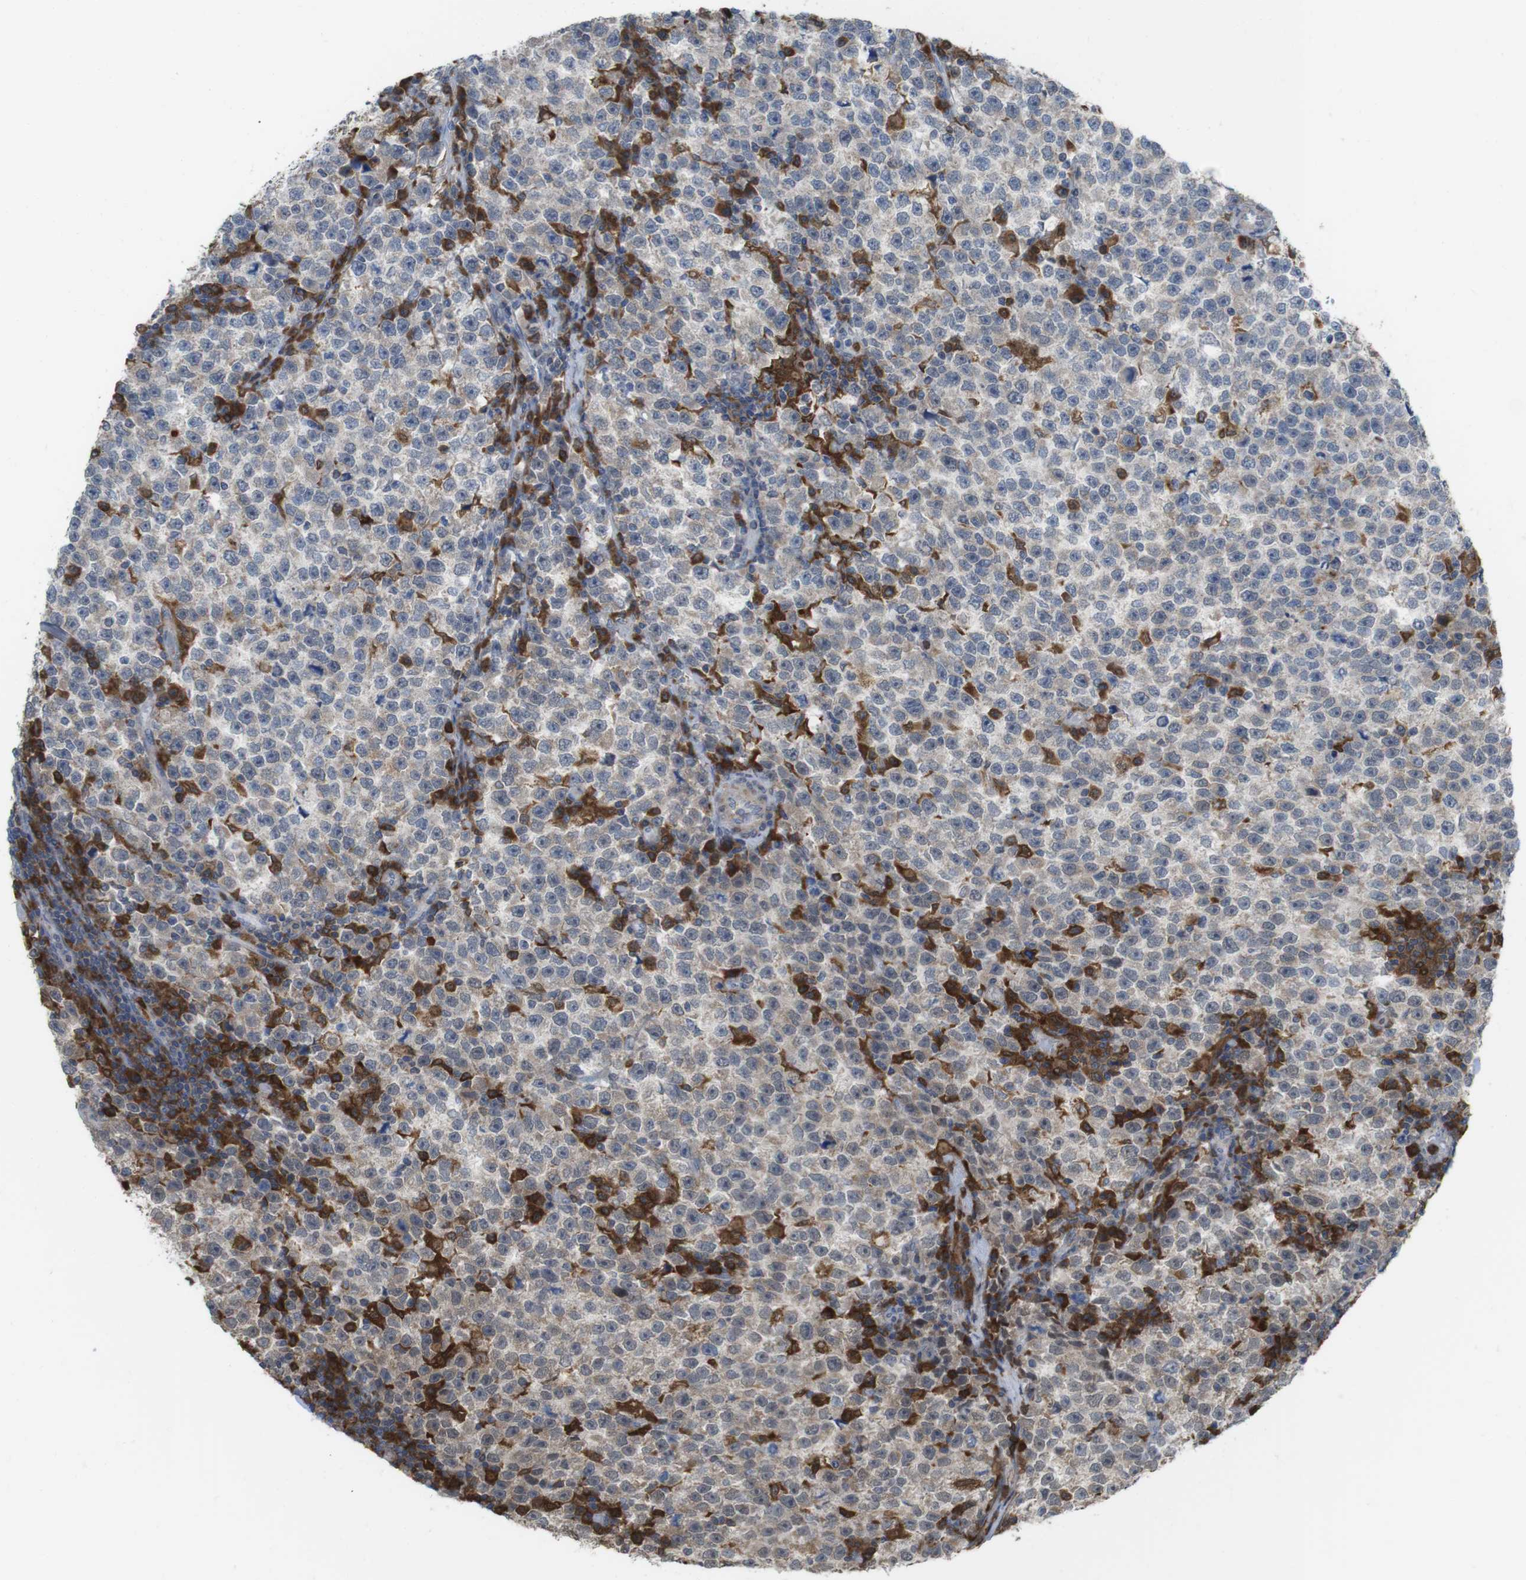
{"staining": {"intensity": "weak", "quantity": "25%-75%", "location": "cytoplasmic/membranous"}, "tissue": "testis cancer", "cell_type": "Tumor cells", "image_type": "cancer", "snomed": [{"axis": "morphology", "description": "Seminoma, NOS"}, {"axis": "topography", "description": "Testis"}], "caption": "IHC (DAB (3,3'-diaminobenzidine)) staining of seminoma (testis) reveals weak cytoplasmic/membranous protein positivity in about 25%-75% of tumor cells.", "gene": "PRKCD", "patient": {"sex": "male", "age": 43}}